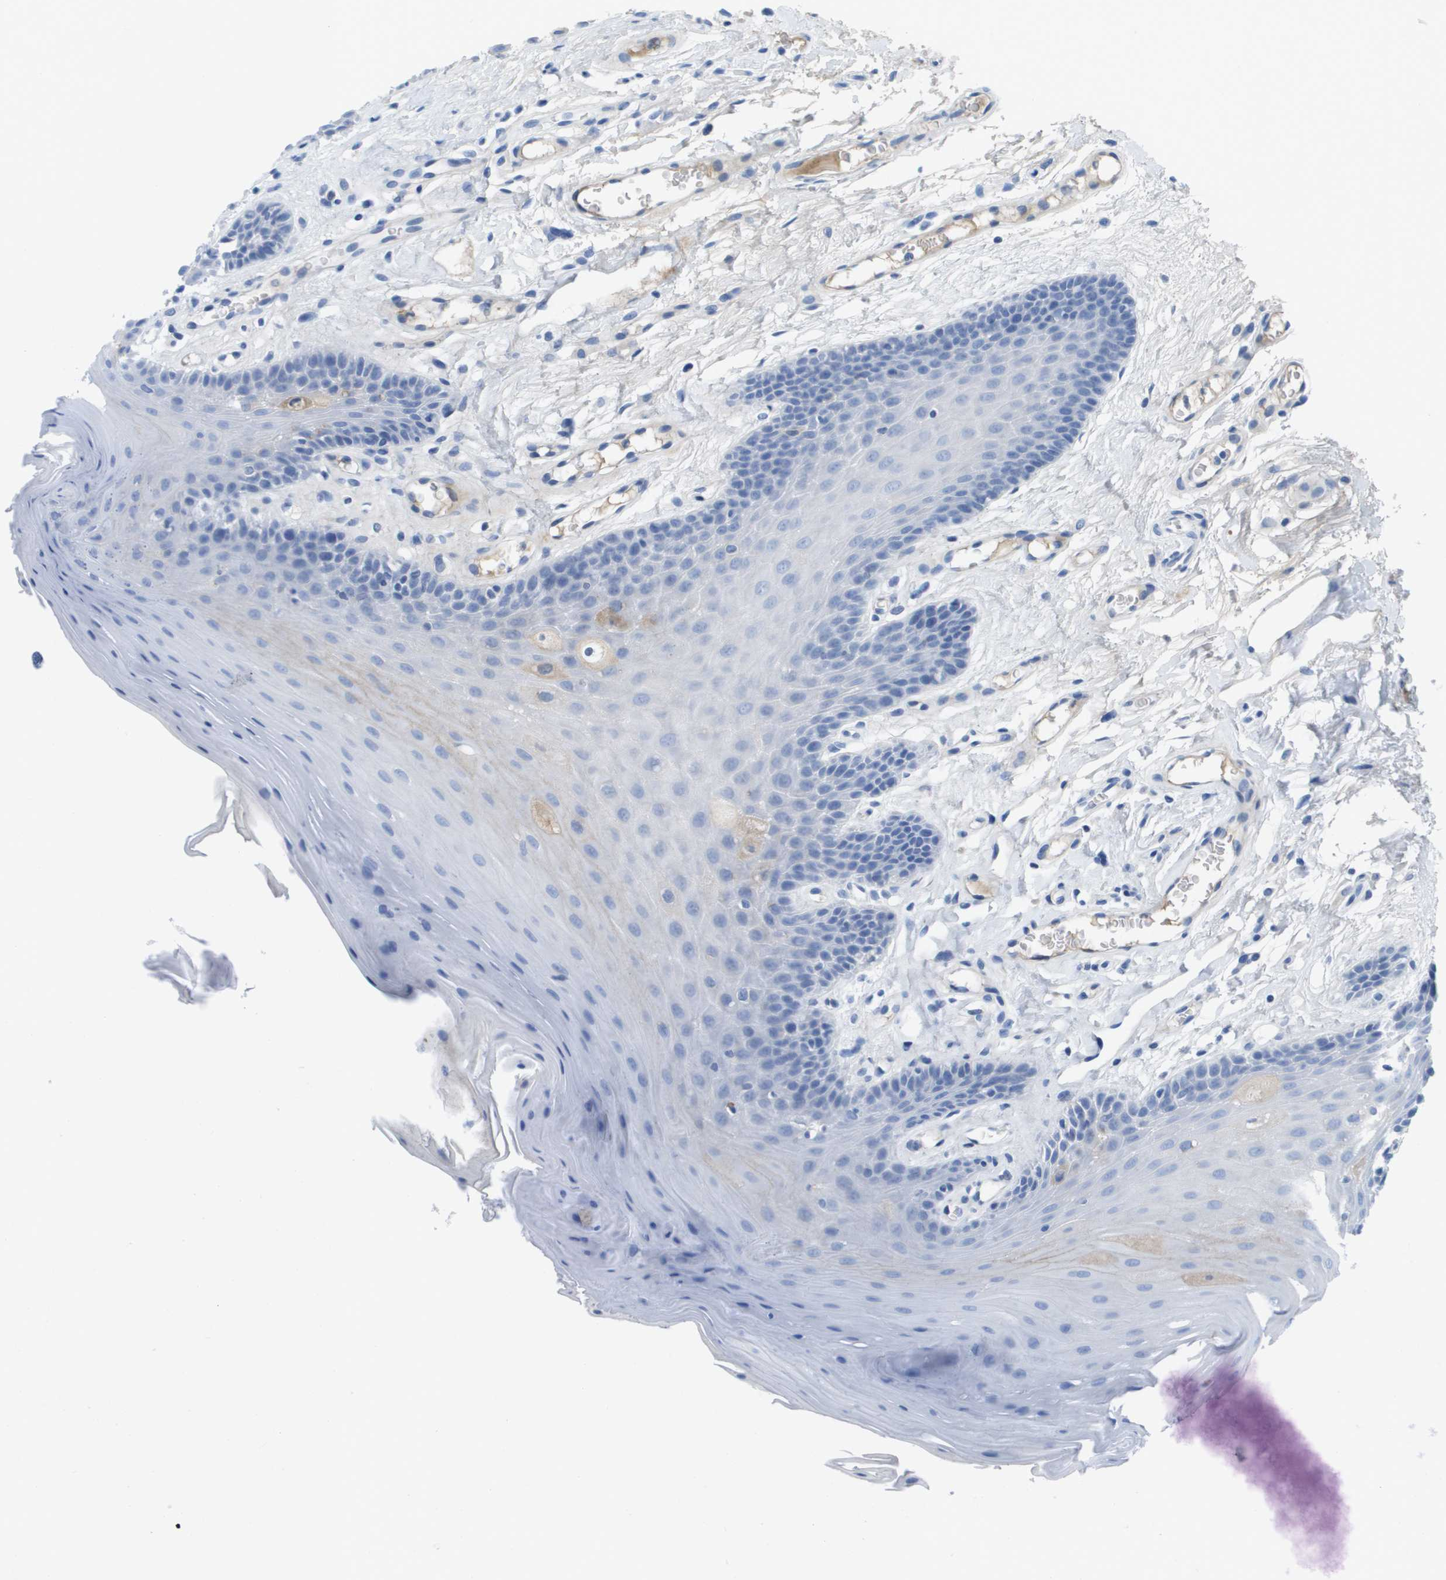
{"staining": {"intensity": "negative", "quantity": "none", "location": "none"}, "tissue": "oral mucosa", "cell_type": "Squamous epithelial cells", "image_type": "normal", "snomed": [{"axis": "morphology", "description": "Normal tissue, NOS"}, {"axis": "morphology", "description": "Squamous cell carcinoma, NOS"}, {"axis": "topography", "description": "Oral tissue"}, {"axis": "topography", "description": "Head-Neck"}], "caption": "Squamous epithelial cells are negative for protein expression in unremarkable human oral mucosa. Brightfield microscopy of immunohistochemistry (IHC) stained with DAB (brown) and hematoxylin (blue), captured at high magnification.", "gene": "GPR18", "patient": {"sex": "male", "age": 71}}